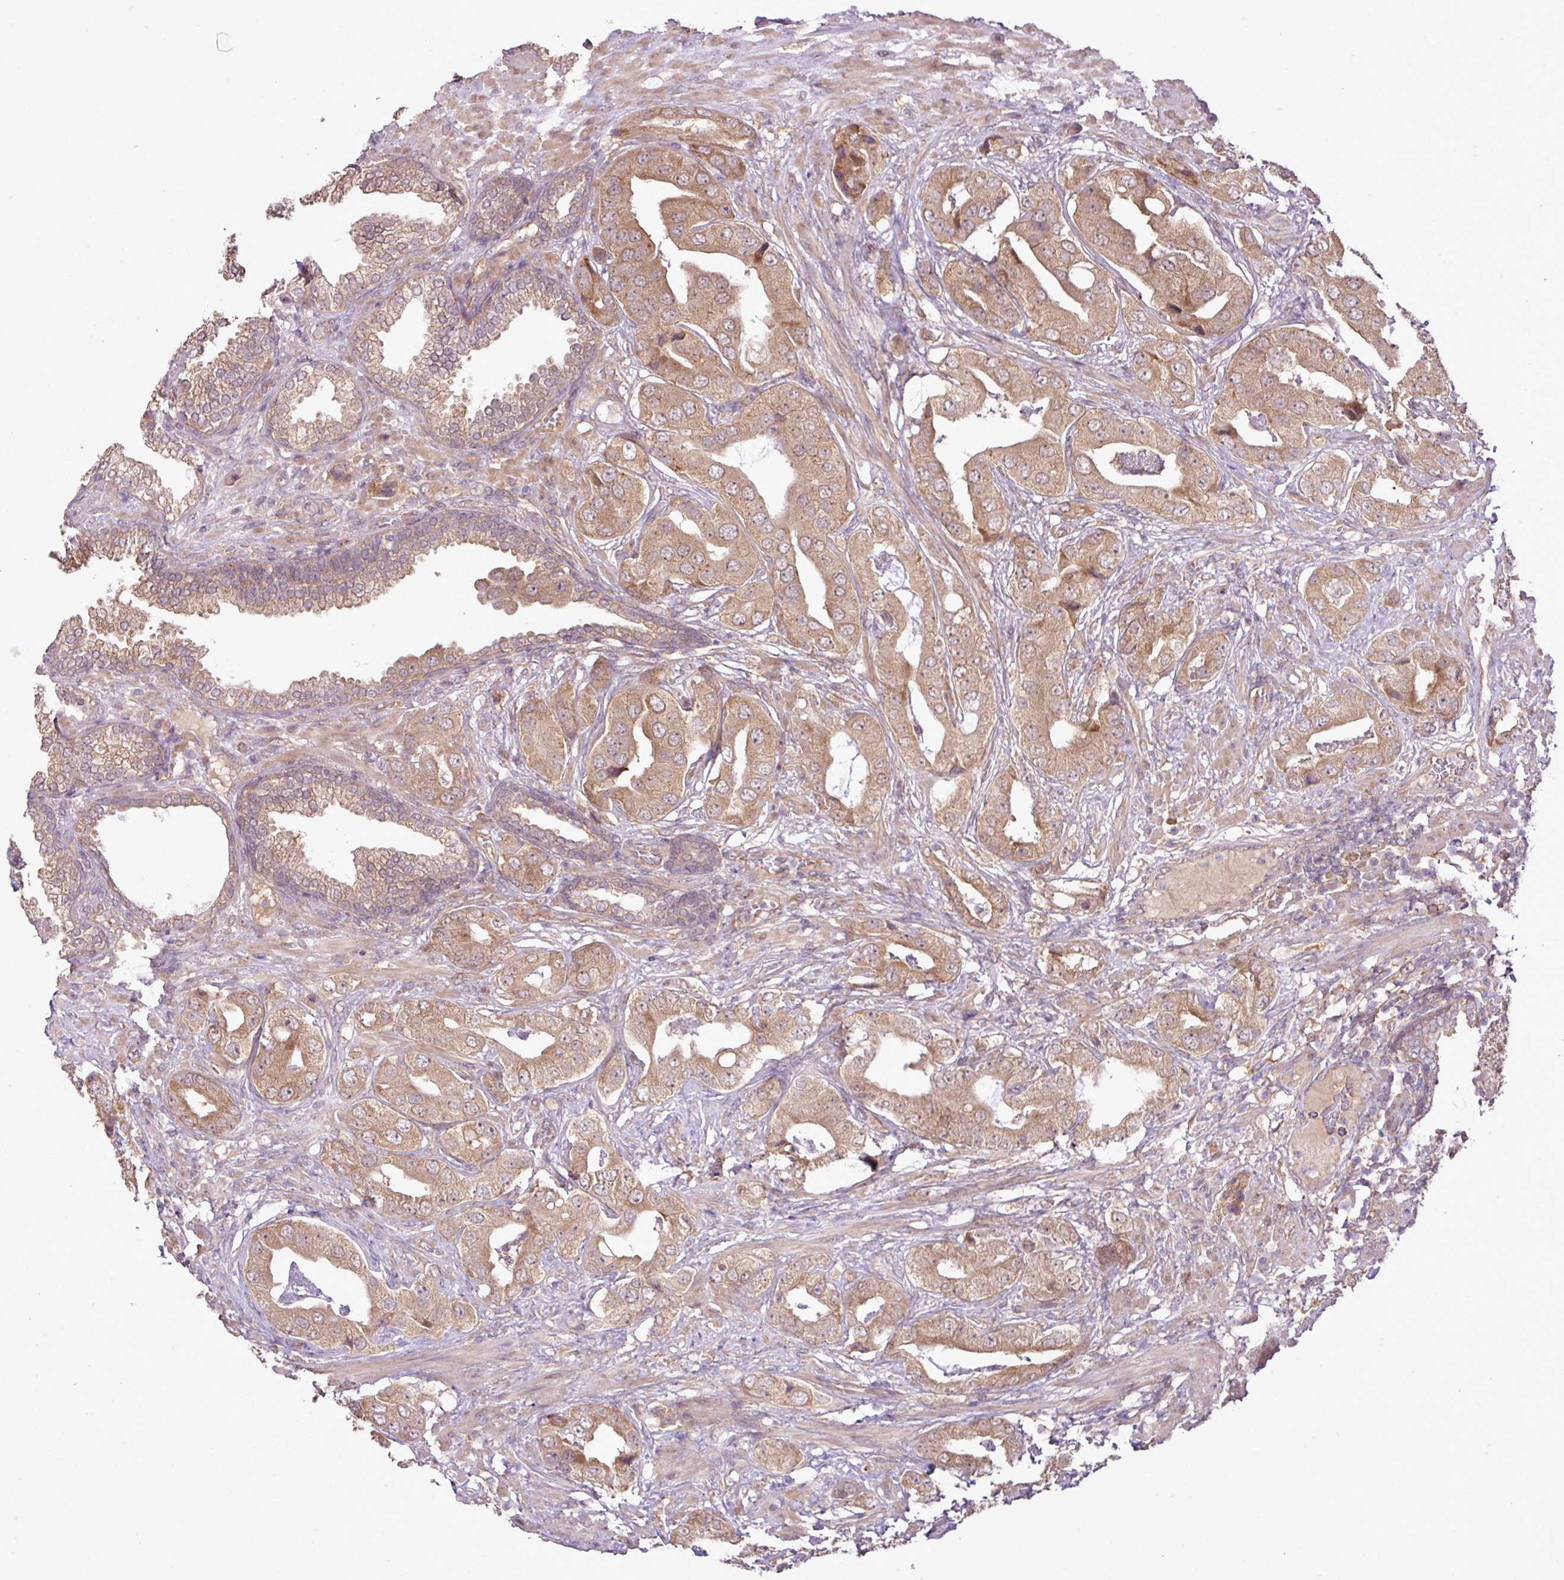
{"staining": {"intensity": "moderate", "quantity": ">75%", "location": "cytoplasmic/membranous,nuclear"}, "tissue": "prostate cancer", "cell_type": "Tumor cells", "image_type": "cancer", "snomed": [{"axis": "morphology", "description": "Adenocarcinoma, High grade"}, {"axis": "topography", "description": "Prostate"}], "caption": "High-power microscopy captured an immunohistochemistry image of prostate cancer (high-grade adenocarcinoma), revealing moderate cytoplasmic/membranous and nuclear positivity in about >75% of tumor cells.", "gene": "DNAAF4", "patient": {"sex": "male", "age": 63}}